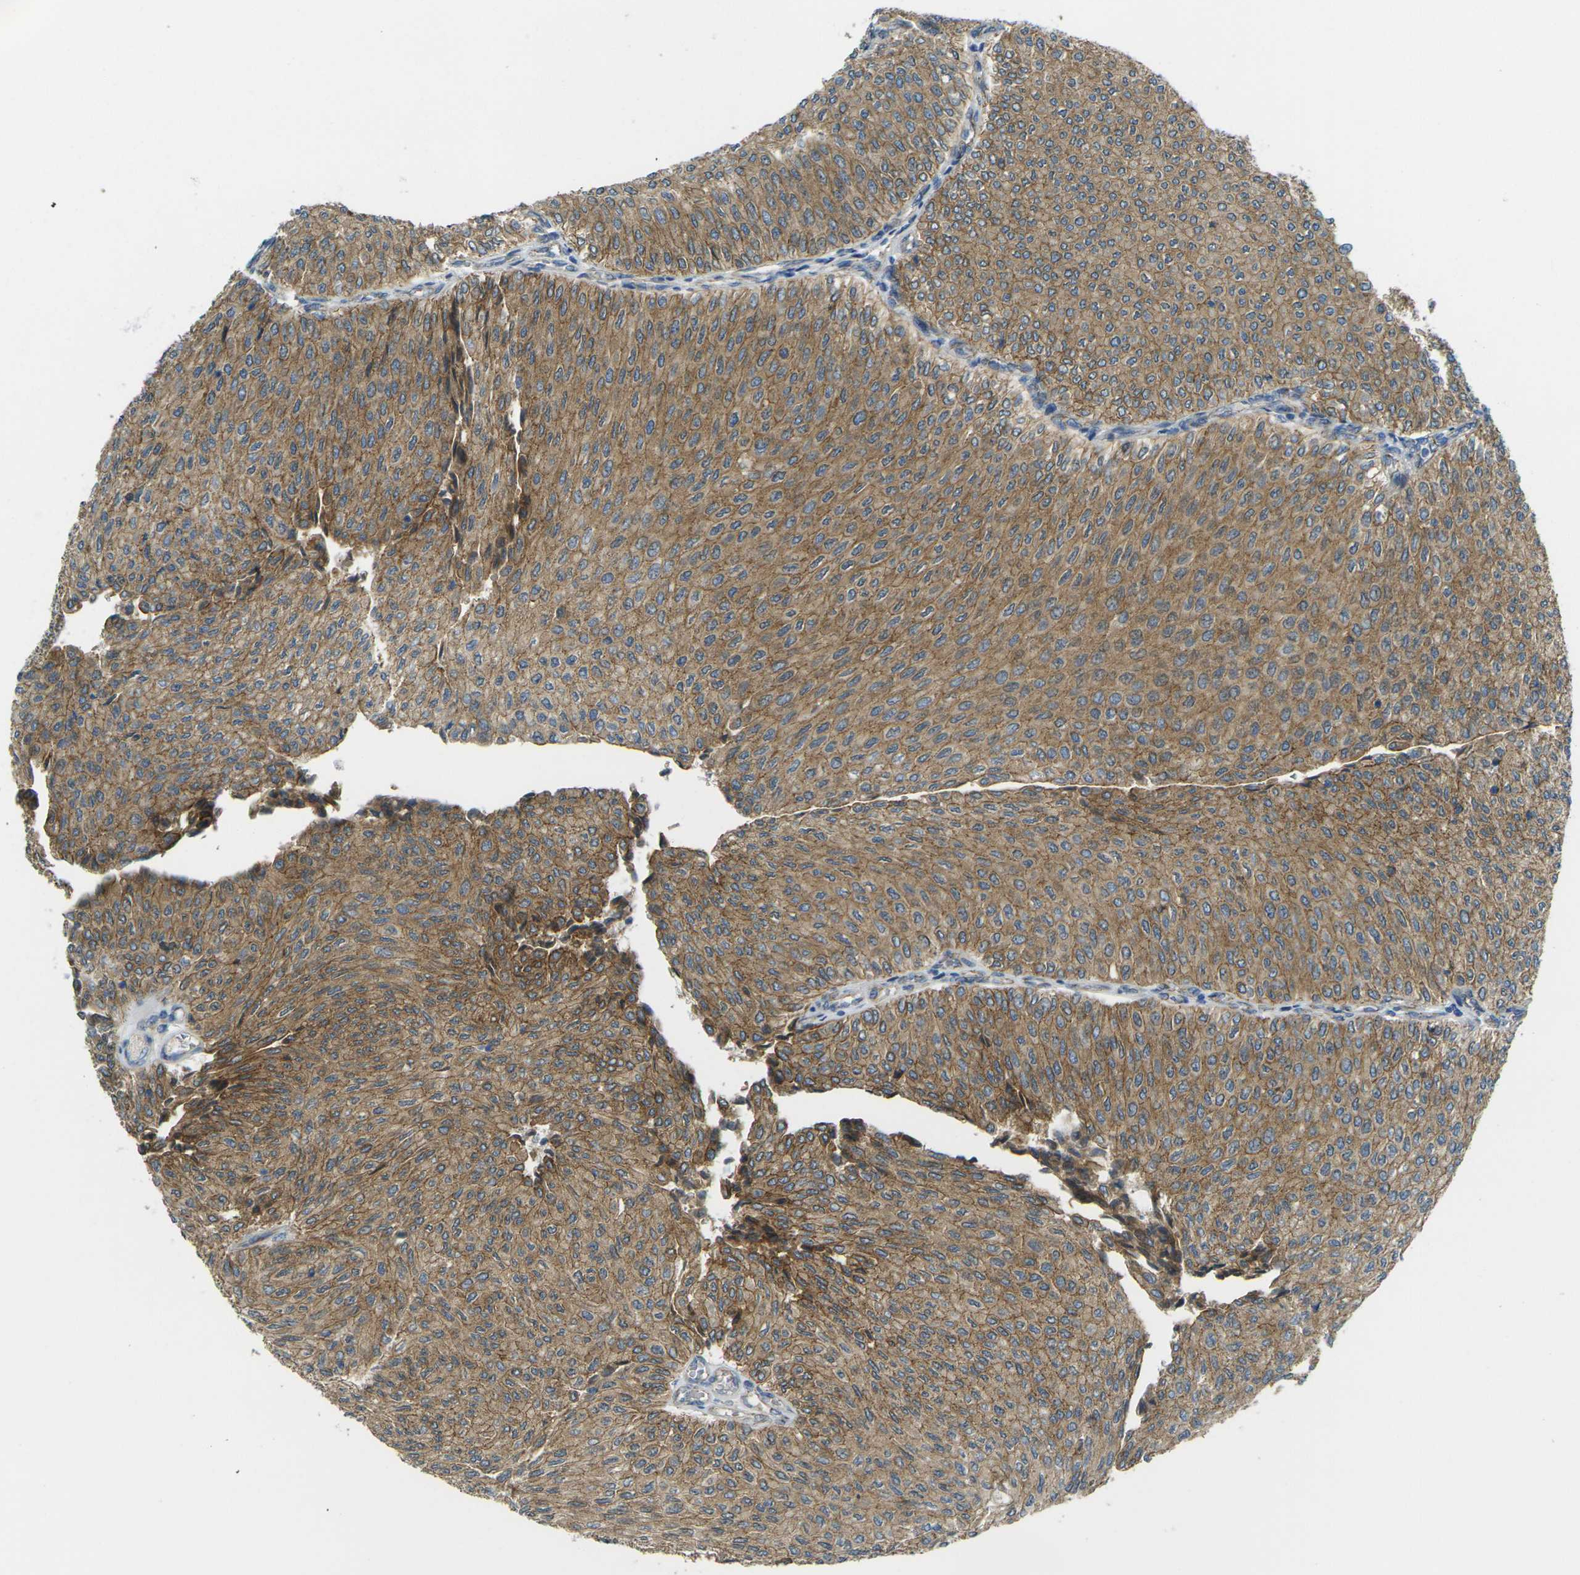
{"staining": {"intensity": "moderate", "quantity": ">75%", "location": "cytoplasmic/membranous"}, "tissue": "urothelial cancer", "cell_type": "Tumor cells", "image_type": "cancer", "snomed": [{"axis": "morphology", "description": "Urothelial carcinoma, Low grade"}, {"axis": "topography", "description": "Urinary bladder"}], "caption": "About >75% of tumor cells in human urothelial cancer exhibit moderate cytoplasmic/membranous protein positivity as visualized by brown immunohistochemical staining.", "gene": "RHBDD1", "patient": {"sex": "male", "age": 78}}